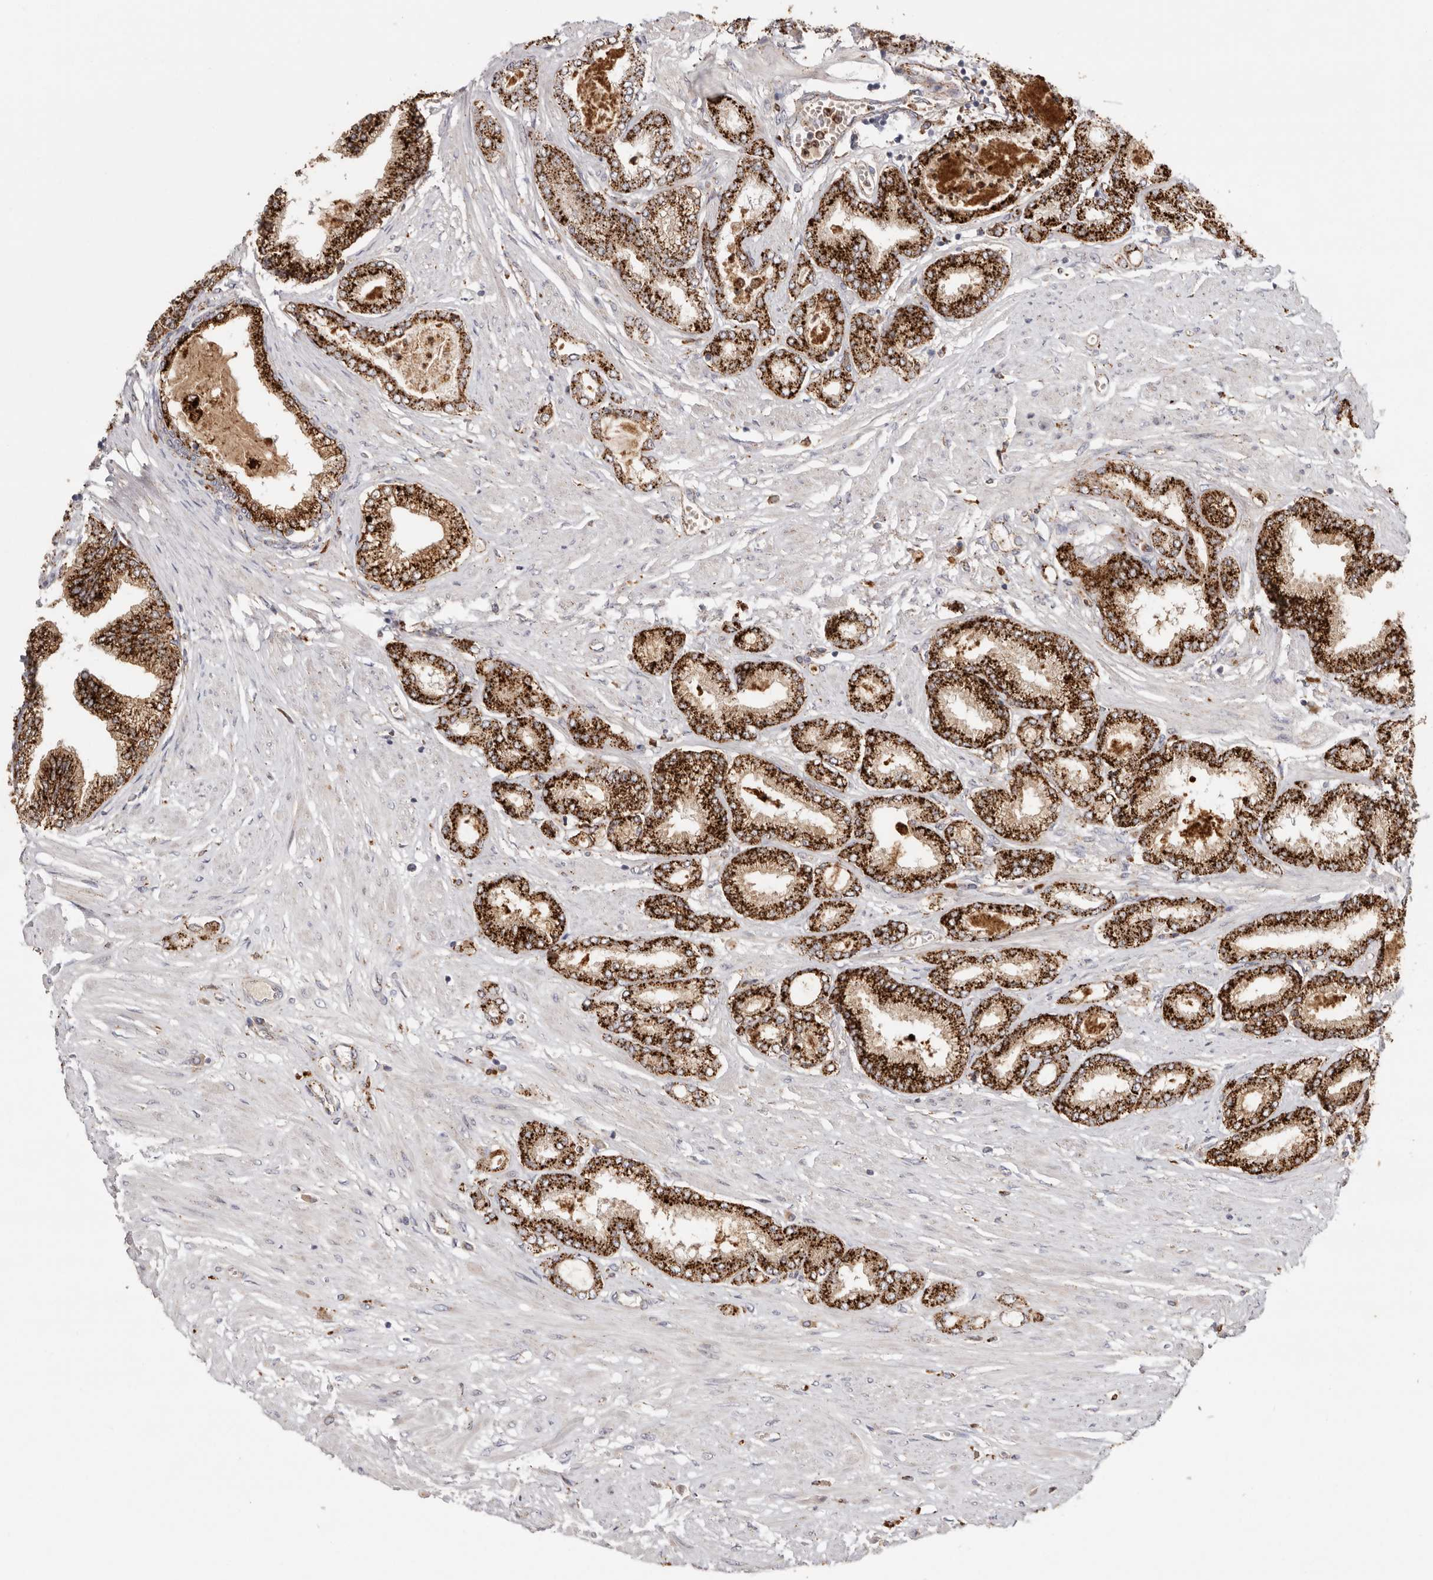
{"staining": {"intensity": "strong", "quantity": ">75%", "location": "cytoplasmic/membranous"}, "tissue": "prostate cancer", "cell_type": "Tumor cells", "image_type": "cancer", "snomed": [{"axis": "morphology", "description": "Adenocarcinoma, Low grade"}, {"axis": "topography", "description": "Prostate"}], "caption": "Immunohistochemical staining of human prostate adenocarcinoma (low-grade) displays strong cytoplasmic/membranous protein positivity in about >75% of tumor cells.", "gene": "GRN", "patient": {"sex": "male", "age": 63}}